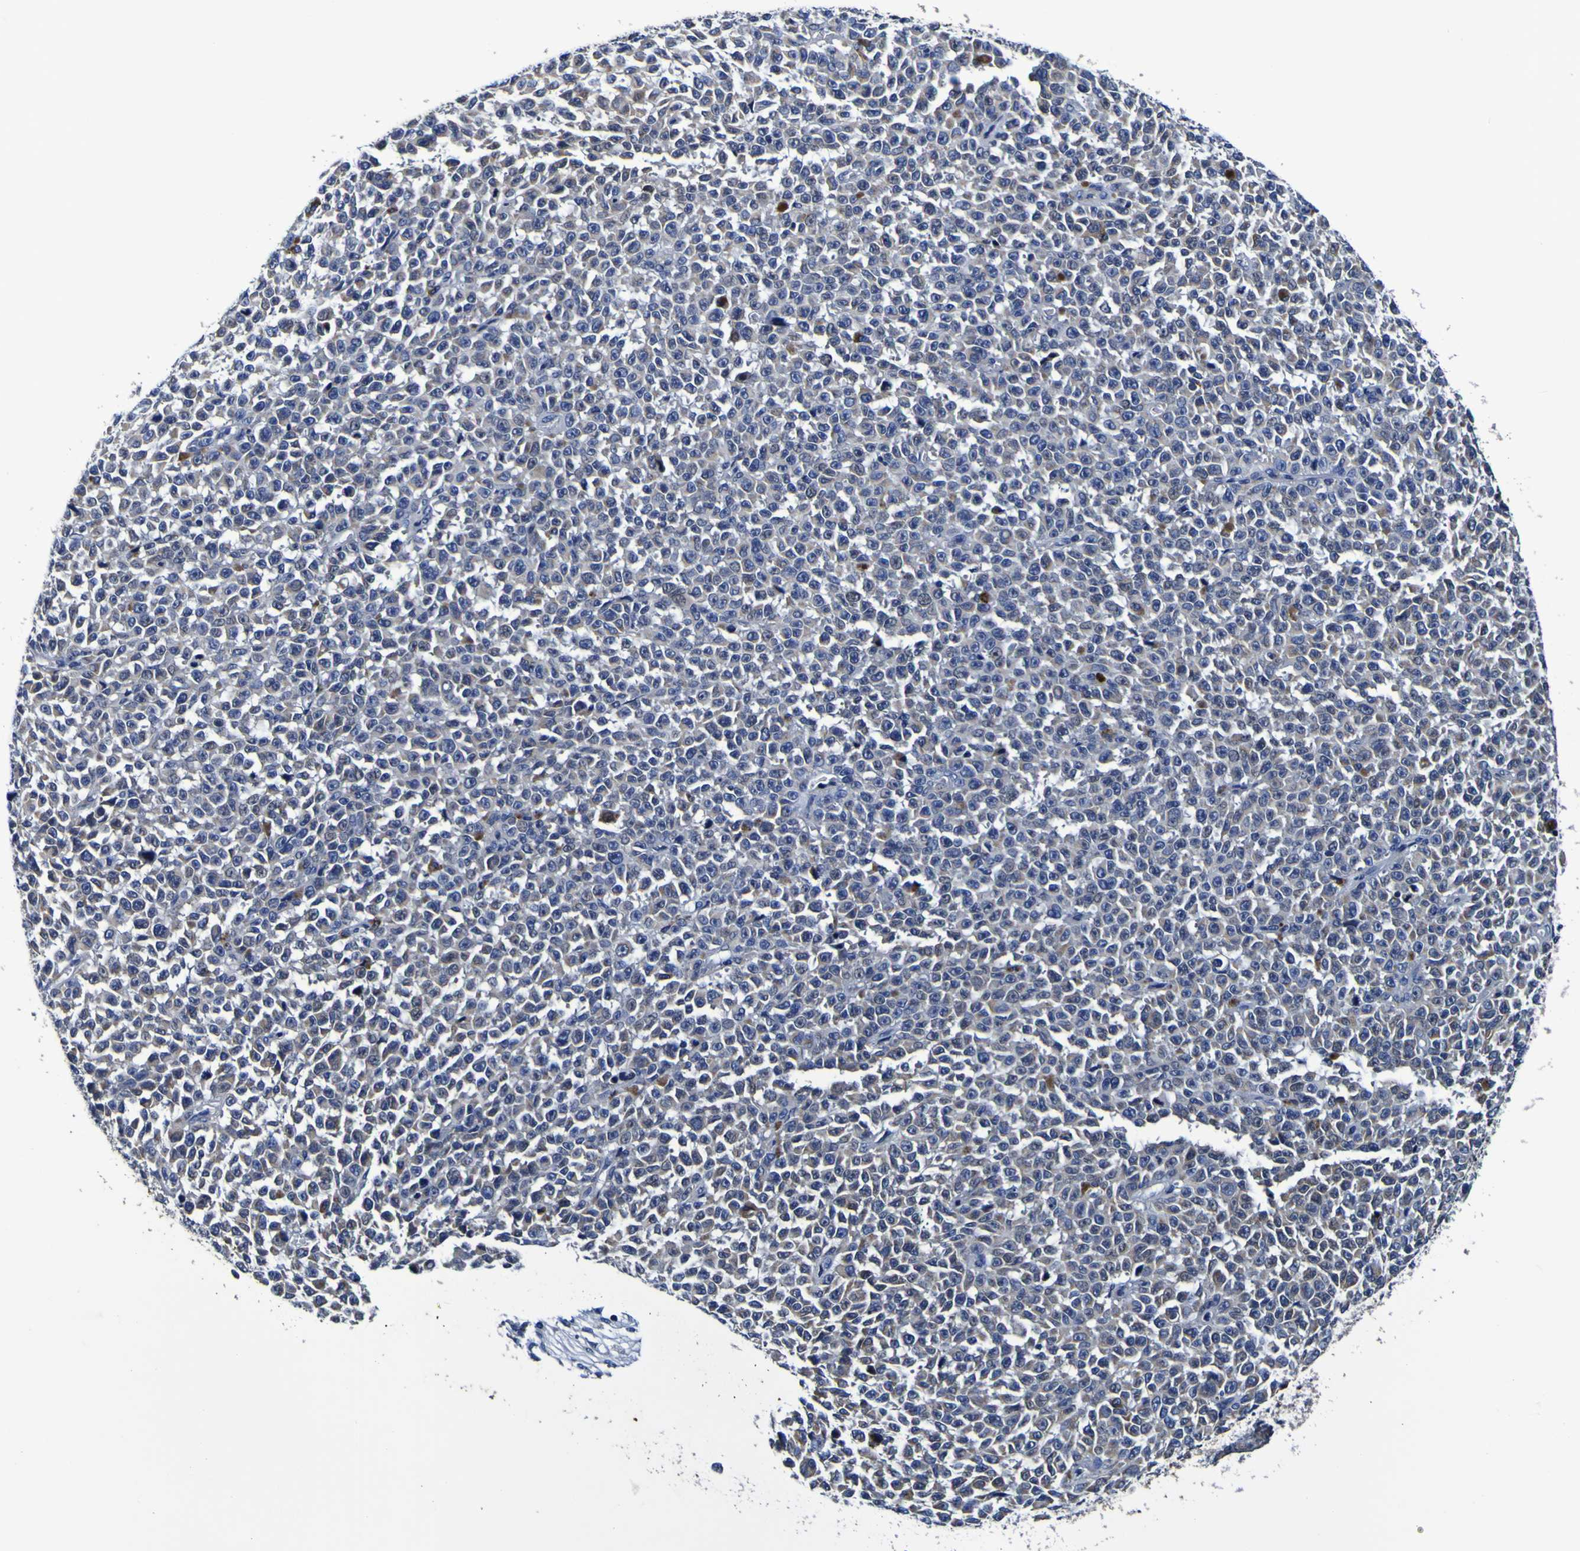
{"staining": {"intensity": "negative", "quantity": "none", "location": "none"}, "tissue": "melanoma", "cell_type": "Tumor cells", "image_type": "cancer", "snomed": [{"axis": "morphology", "description": "Malignant melanoma, NOS"}, {"axis": "topography", "description": "Skin"}], "caption": "The photomicrograph exhibits no staining of tumor cells in melanoma. (DAB (3,3'-diaminobenzidine) immunohistochemistry (IHC), high magnification).", "gene": "PANK4", "patient": {"sex": "female", "age": 82}}